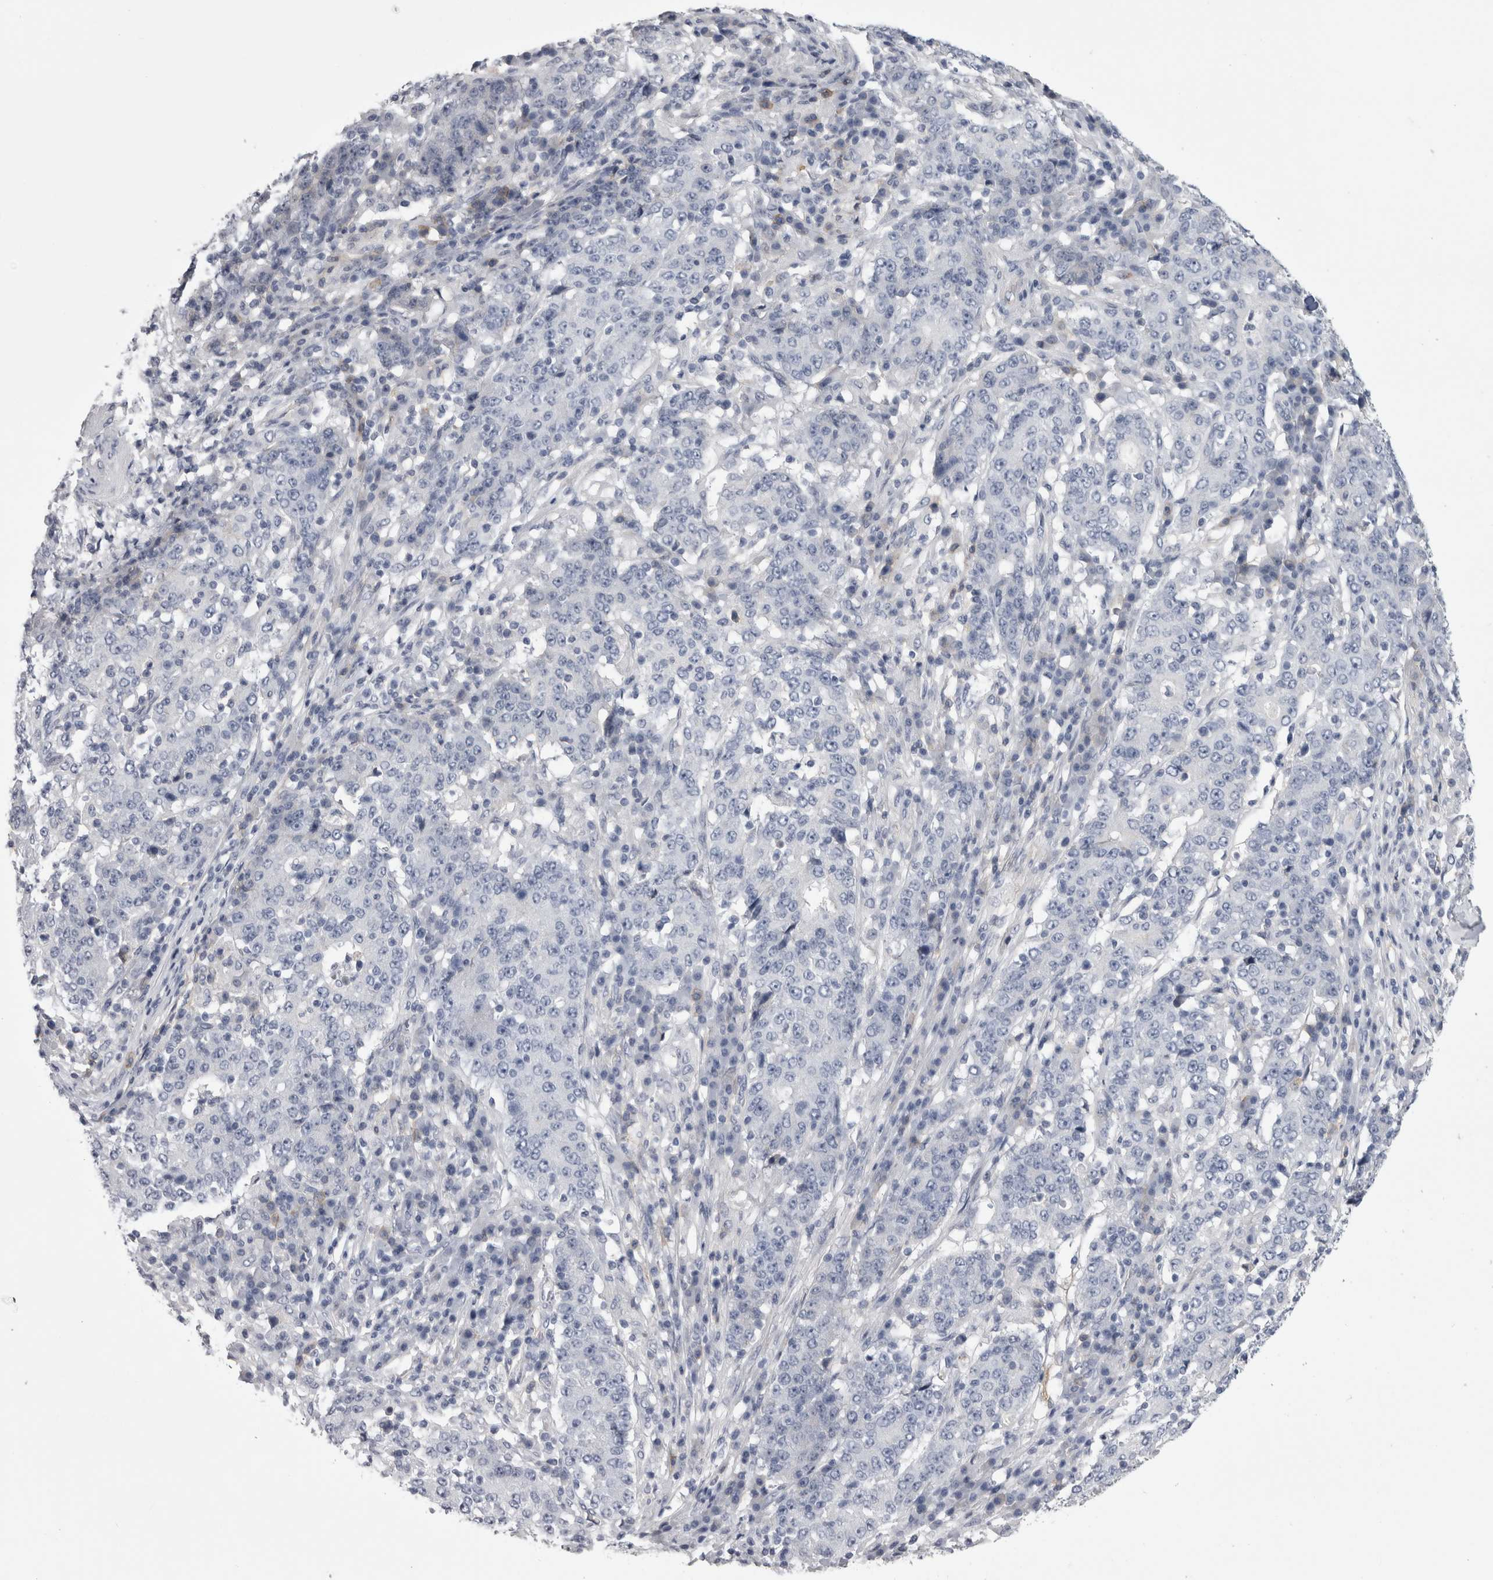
{"staining": {"intensity": "negative", "quantity": "none", "location": "none"}, "tissue": "stomach cancer", "cell_type": "Tumor cells", "image_type": "cancer", "snomed": [{"axis": "morphology", "description": "Adenocarcinoma, NOS"}, {"axis": "topography", "description": "Stomach"}], "caption": "High magnification brightfield microscopy of stomach cancer (adenocarcinoma) stained with DAB (3,3'-diaminobenzidine) (brown) and counterstained with hematoxylin (blue): tumor cells show no significant expression.", "gene": "AFMID", "patient": {"sex": "male", "age": 59}}